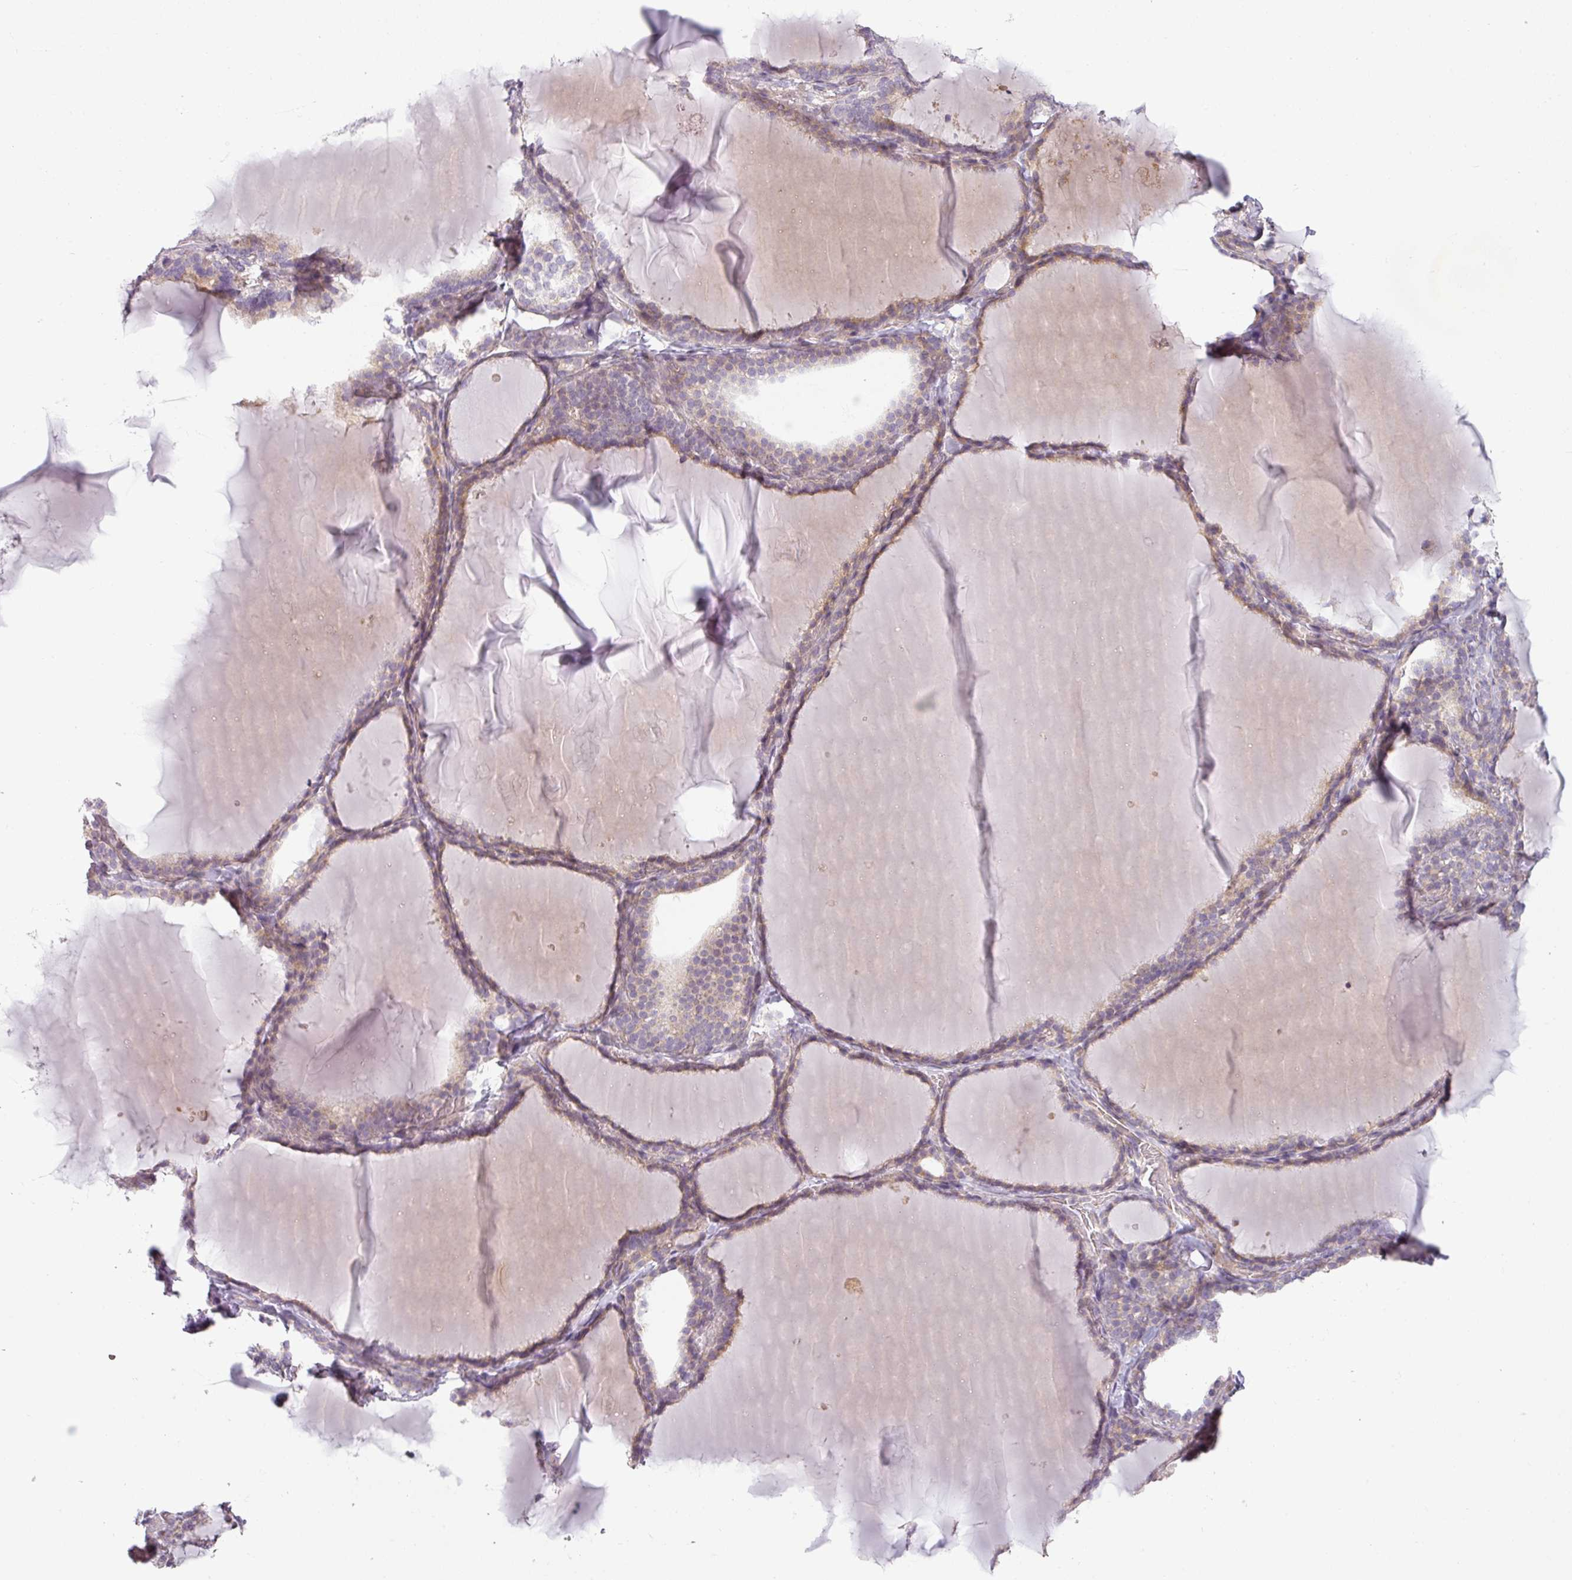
{"staining": {"intensity": "weak", "quantity": "25%-75%", "location": "cytoplasmic/membranous"}, "tissue": "thyroid gland", "cell_type": "Glandular cells", "image_type": "normal", "snomed": [{"axis": "morphology", "description": "Normal tissue, NOS"}, {"axis": "topography", "description": "Thyroid gland"}], "caption": "Immunohistochemical staining of benign human thyroid gland reveals weak cytoplasmic/membranous protein expression in approximately 25%-75% of glandular cells. (DAB = brown stain, brightfield microscopy at high magnification).", "gene": "CCDC144A", "patient": {"sex": "female", "age": 31}}